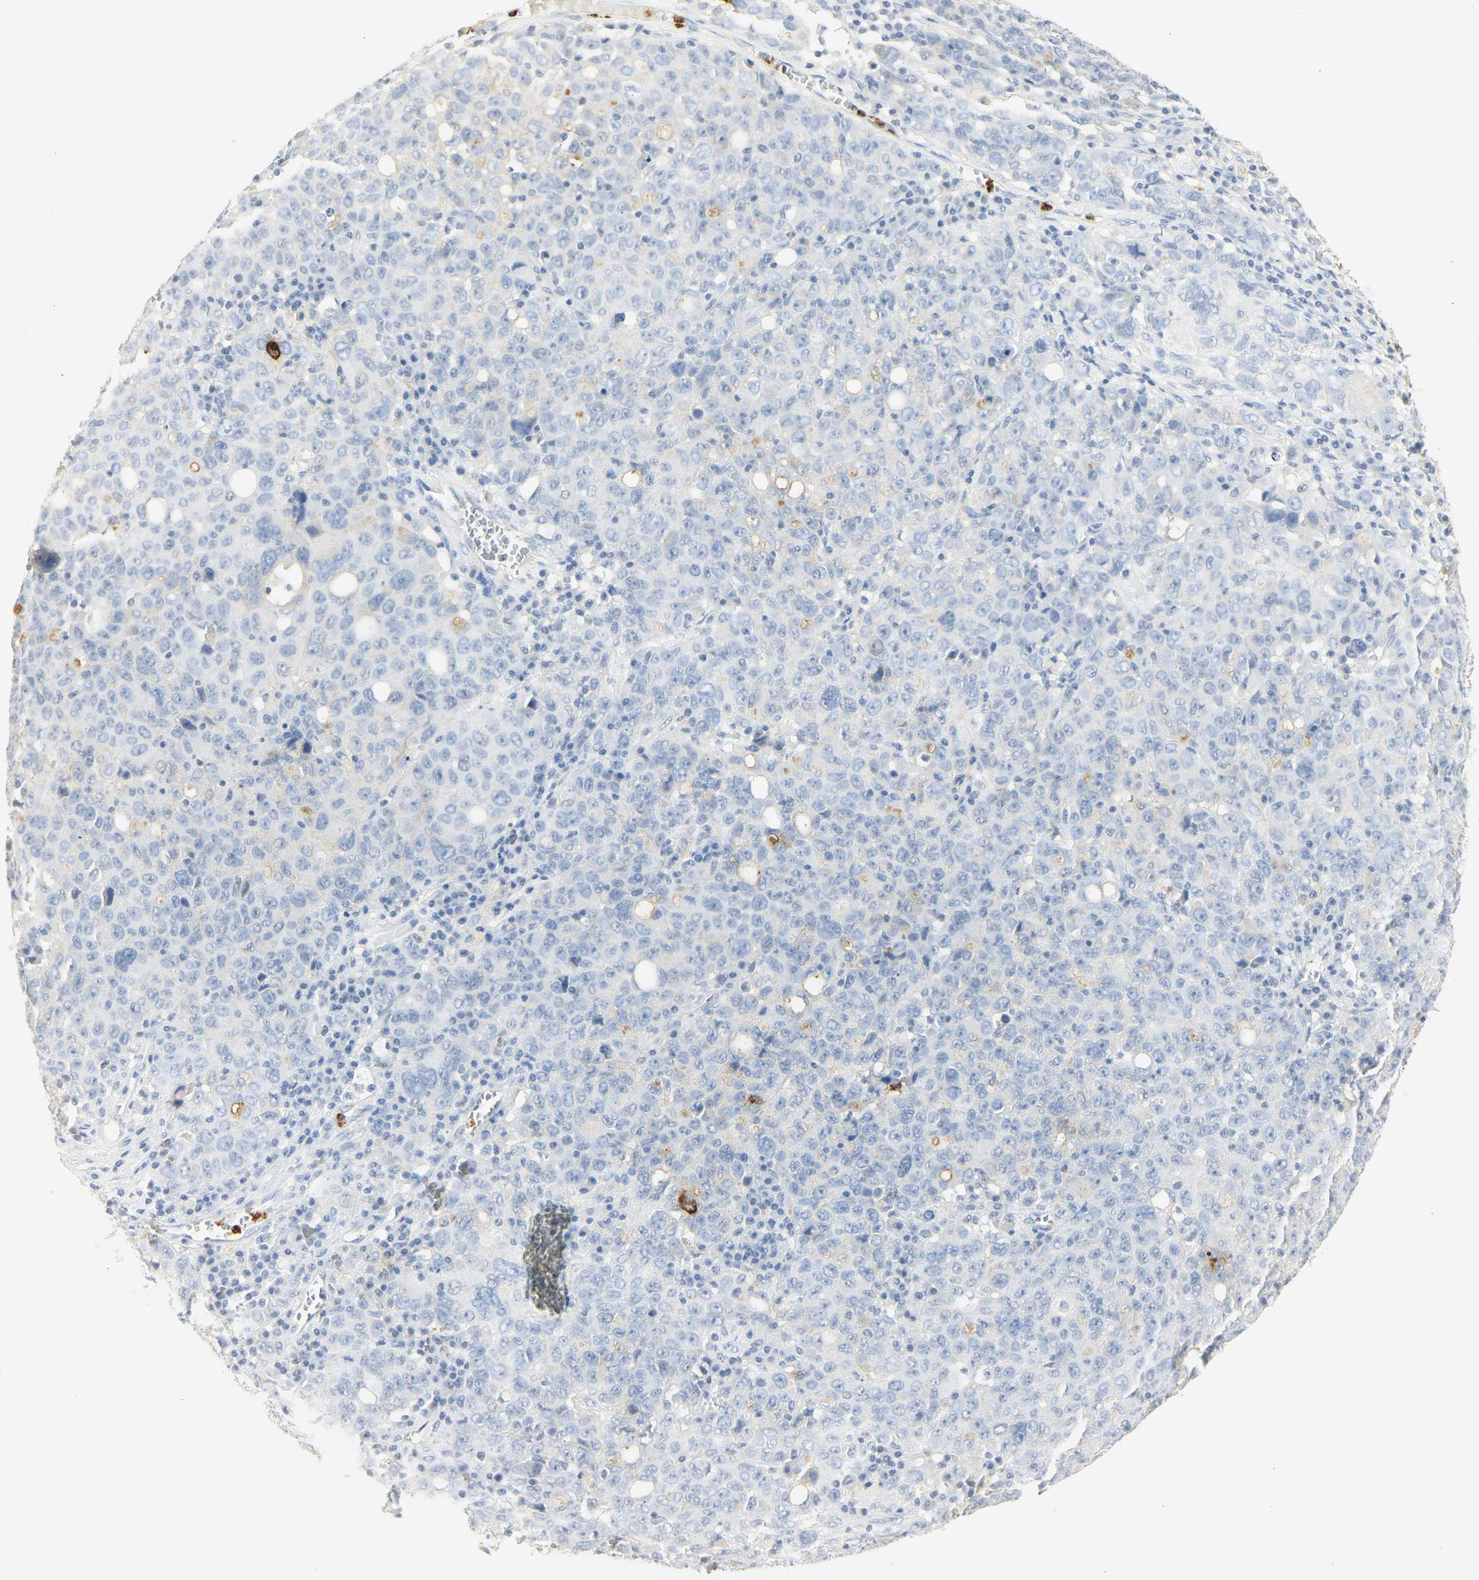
{"staining": {"intensity": "moderate", "quantity": "<25%", "location": "cytoplasmic/membranous"}, "tissue": "ovarian cancer", "cell_type": "Tumor cells", "image_type": "cancer", "snomed": [{"axis": "morphology", "description": "Carcinoma, endometroid"}, {"axis": "topography", "description": "Ovary"}], "caption": "Immunohistochemistry (IHC) histopathology image of neoplastic tissue: ovarian cancer stained using immunohistochemistry shows low levels of moderate protein expression localized specifically in the cytoplasmic/membranous of tumor cells, appearing as a cytoplasmic/membranous brown color.", "gene": "CEACAM5", "patient": {"sex": "female", "age": 62}}